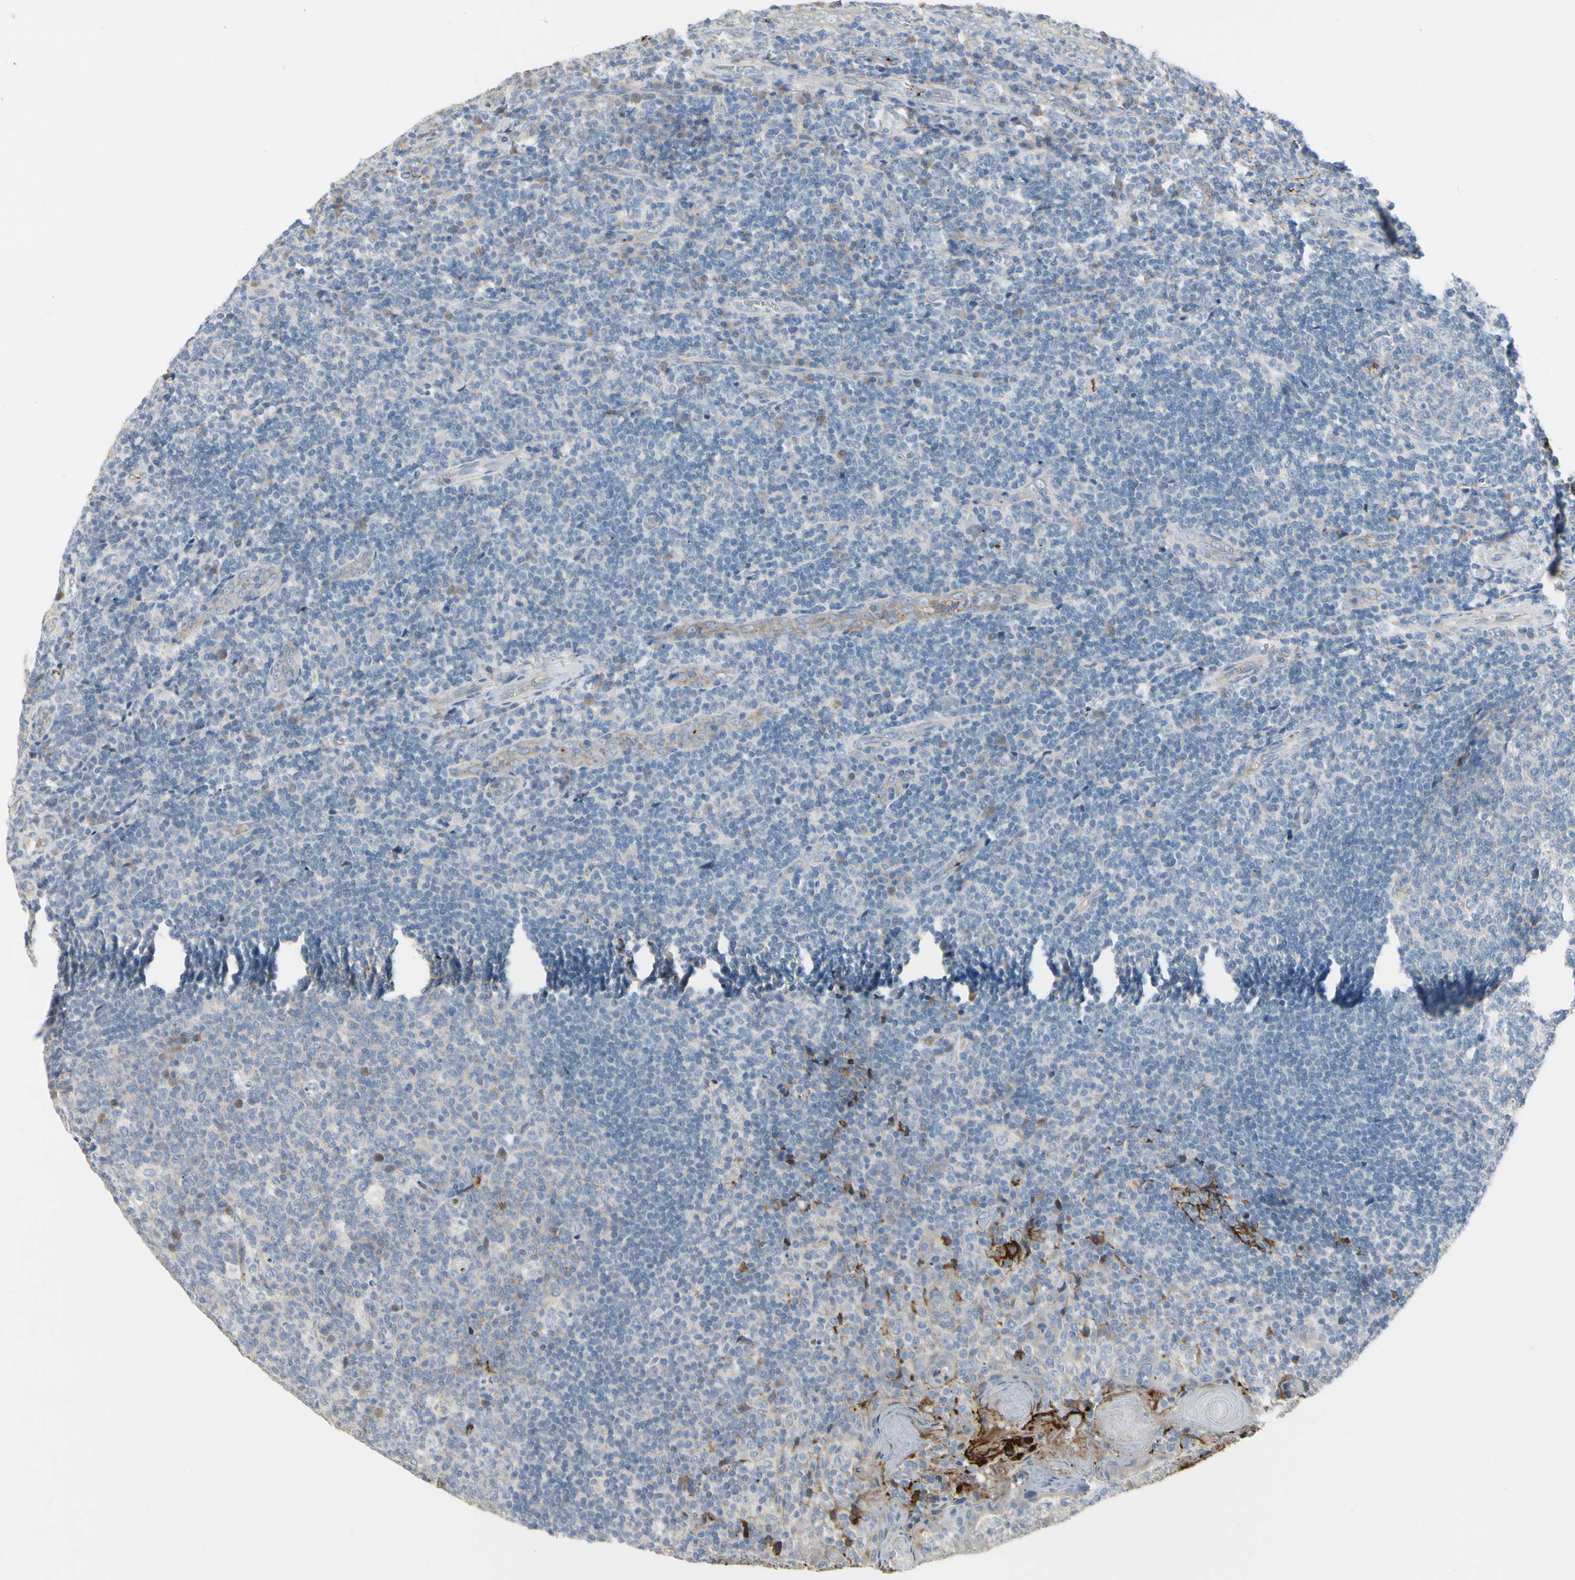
{"staining": {"intensity": "negative", "quantity": "none", "location": "none"}, "tissue": "tonsil", "cell_type": "Germinal center cells", "image_type": "normal", "snomed": [{"axis": "morphology", "description": "Normal tissue, NOS"}, {"axis": "topography", "description": "Tonsil"}], "caption": "Immunohistochemical staining of benign tonsil displays no significant positivity in germinal center cells.", "gene": "FGB", "patient": {"sex": "male", "age": 17}}